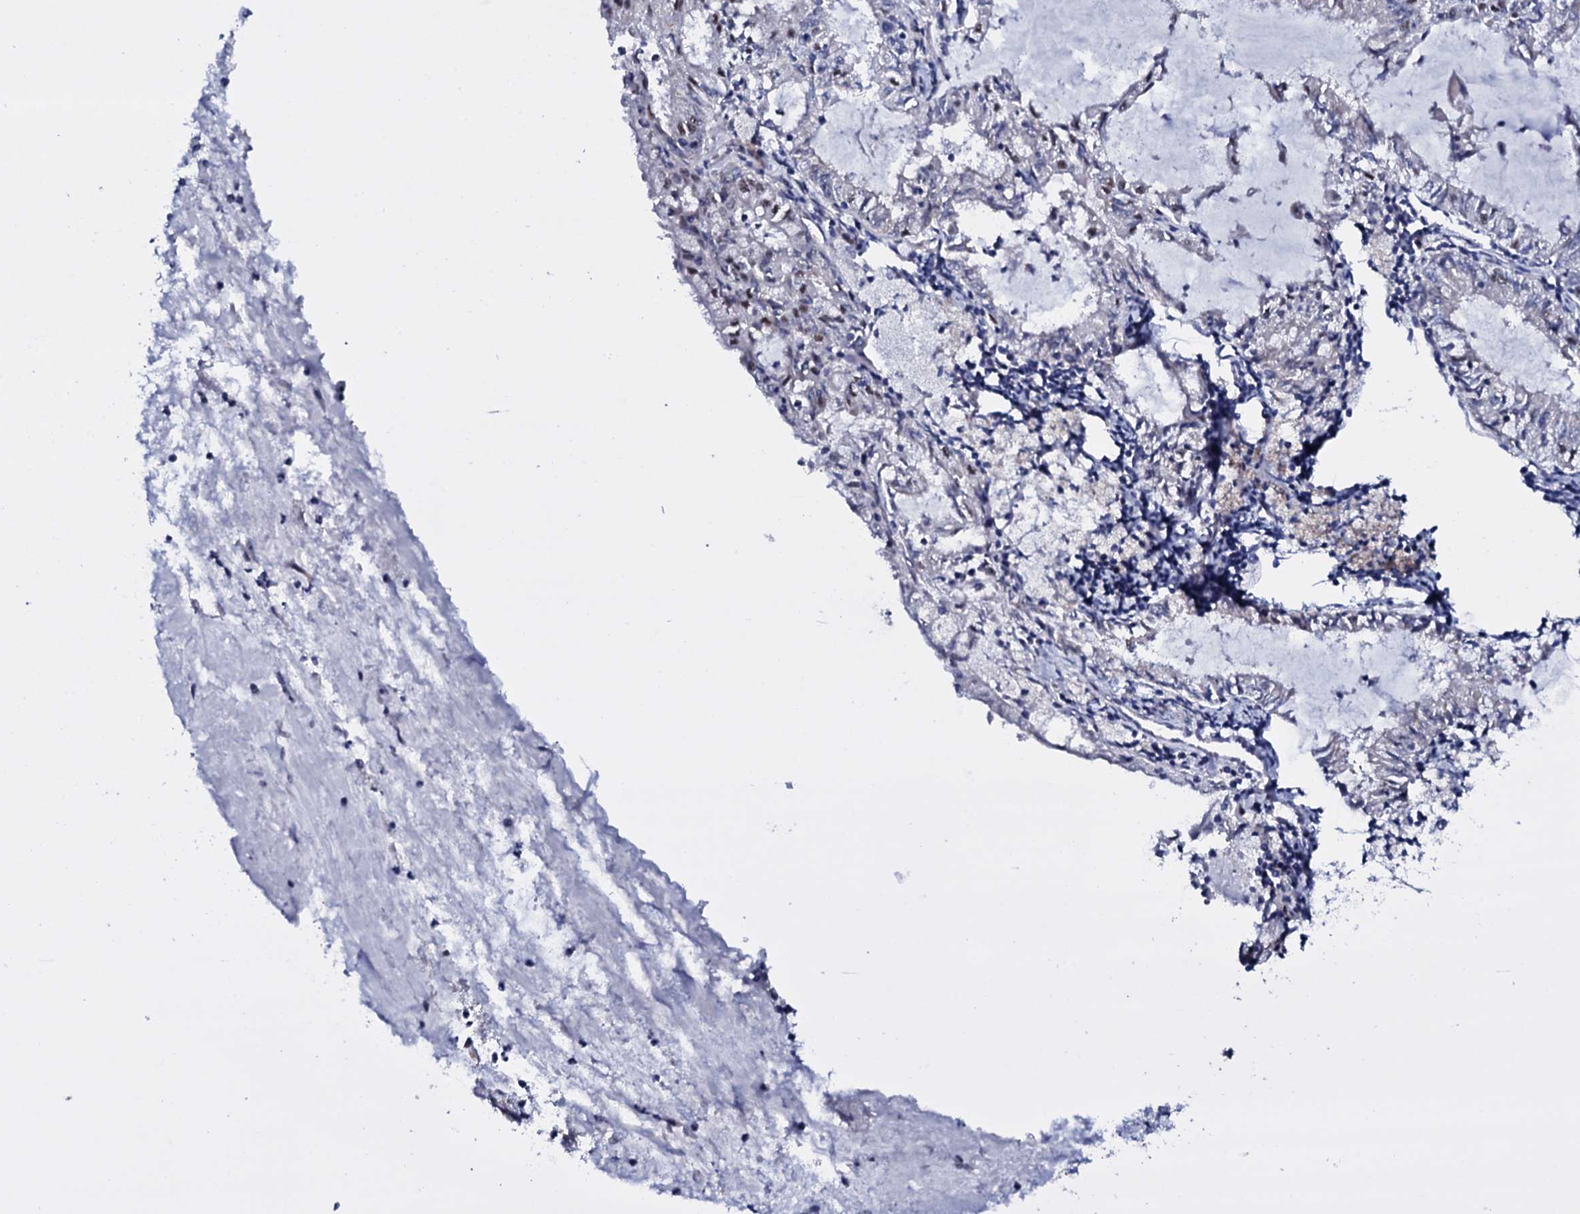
{"staining": {"intensity": "negative", "quantity": "none", "location": "none"}, "tissue": "endometrial cancer", "cell_type": "Tumor cells", "image_type": "cancer", "snomed": [{"axis": "morphology", "description": "Adenocarcinoma, NOS"}, {"axis": "topography", "description": "Endometrium"}], "caption": "Histopathology image shows no significant protein positivity in tumor cells of endometrial adenocarcinoma. The staining is performed using DAB (3,3'-diaminobenzidine) brown chromogen with nuclei counter-stained in using hematoxylin.", "gene": "GAREM1", "patient": {"sex": "female", "age": 57}}